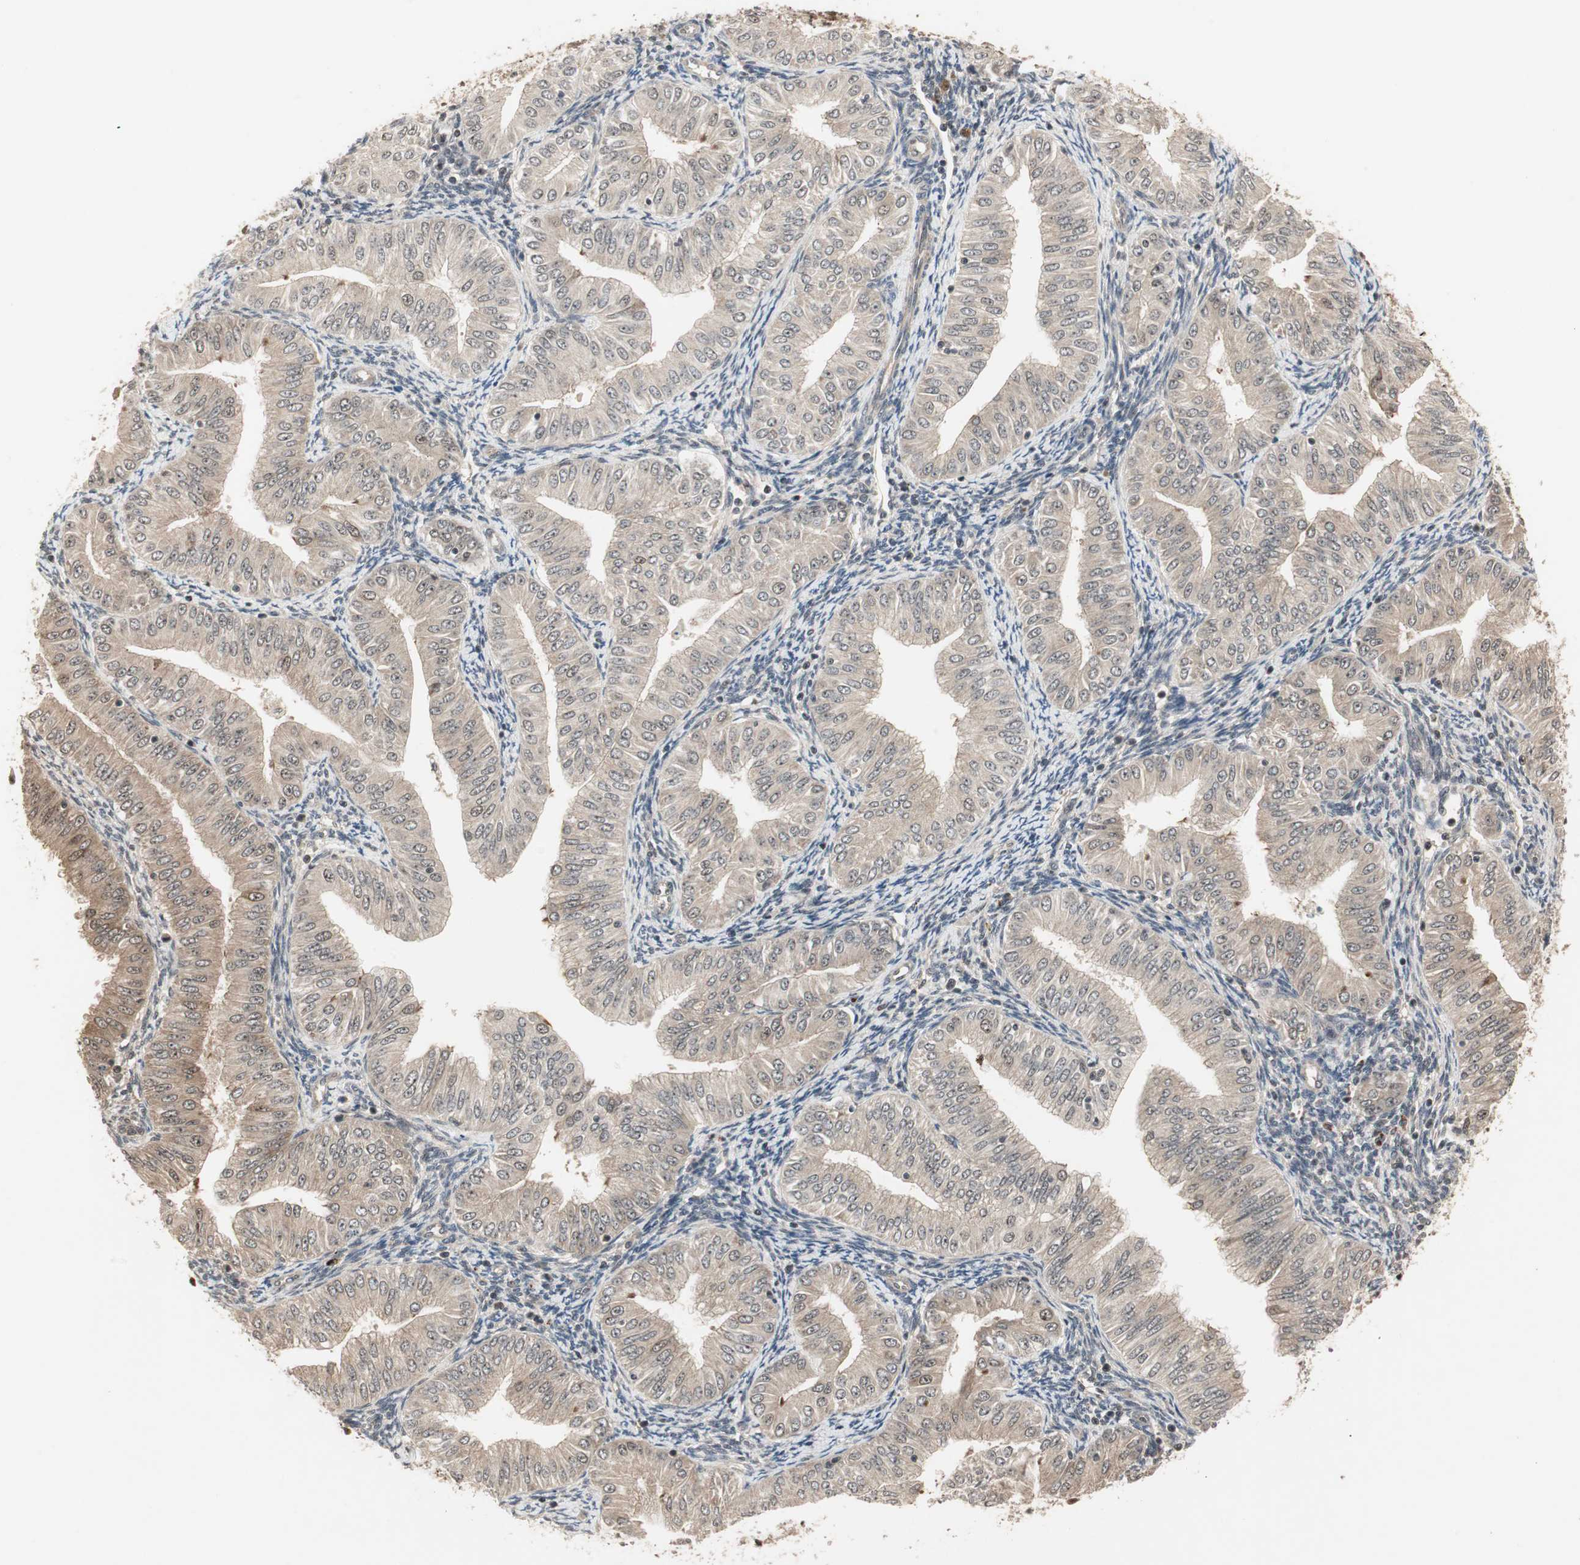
{"staining": {"intensity": "moderate", "quantity": "25%-75%", "location": "cytoplasmic/membranous,nuclear"}, "tissue": "endometrial cancer", "cell_type": "Tumor cells", "image_type": "cancer", "snomed": [{"axis": "morphology", "description": "Normal tissue, NOS"}, {"axis": "morphology", "description": "Adenocarcinoma, NOS"}, {"axis": "topography", "description": "Endometrium"}], "caption": "Endometrial adenocarcinoma stained with immunohistochemistry (IHC) displays moderate cytoplasmic/membranous and nuclear staining in about 25%-75% of tumor cells. (DAB (3,3'-diaminobenzidine) IHC, brown staining for protein, blue staining for nuclei).", "gene": "CSNK2B", "patient": {"sex": "female", "age": 53}}